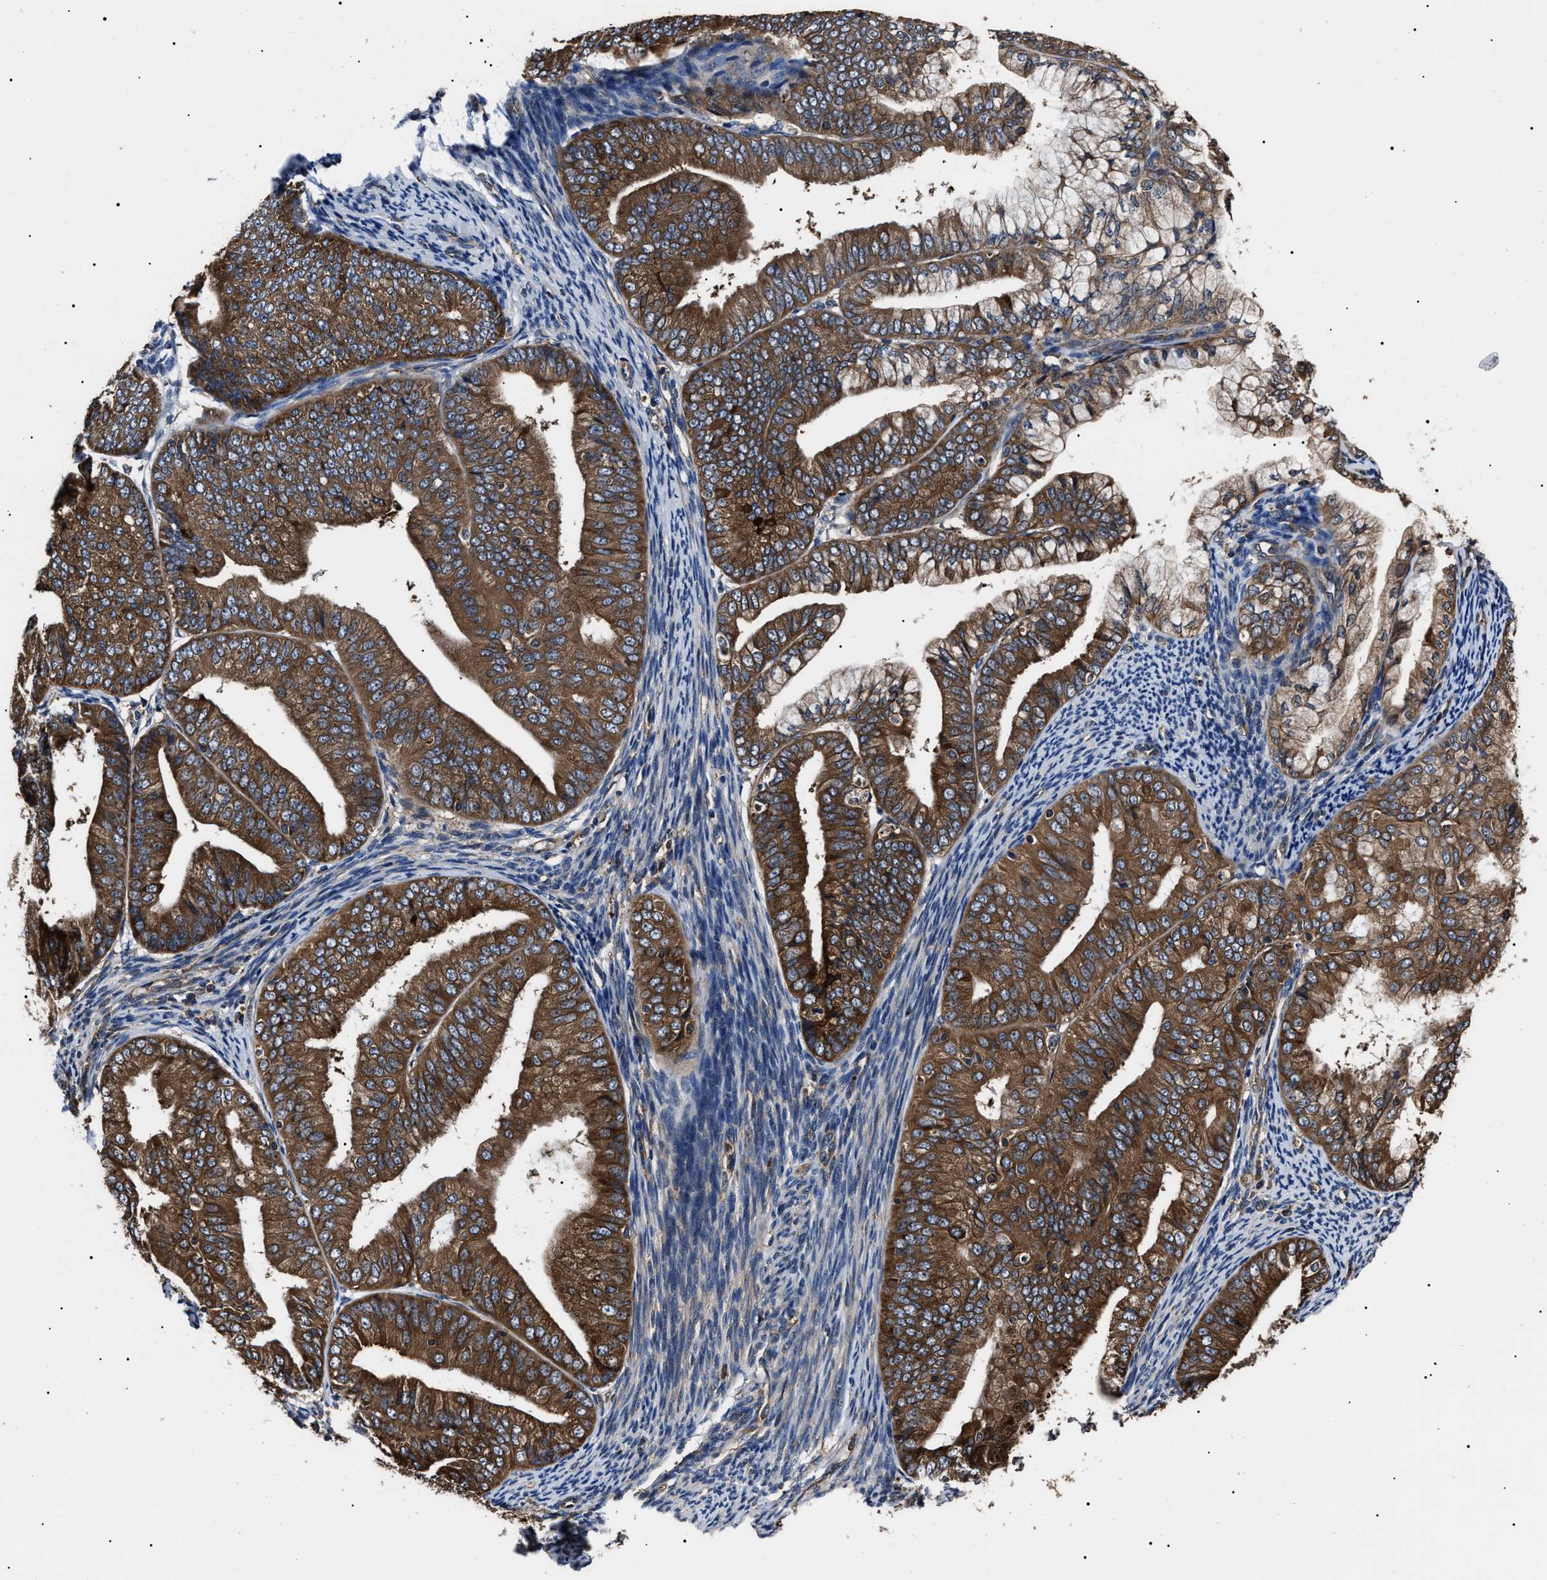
{"staining": {"intensity": "strong", "quantity": ">75%", "location": "cytoplasmic/membranous"}, "tissue": "endometrial cancer", "cell_type": "Tumor cells", "image_type": "cancer", "snomed": [{"axis": "morphology", "description": "Adenocarcinoma, NOS"}, {"axis": "topography", "description": "Endometrium"}], "caption": "The histopathology image reveals staining of endometrial adenocarcinoma, revealing strong cytoplasmic/membranous protein positivity (brown color) within tumor cells.", "gene": "CCT8", "patient": {"sex": "female", "age": 63}}